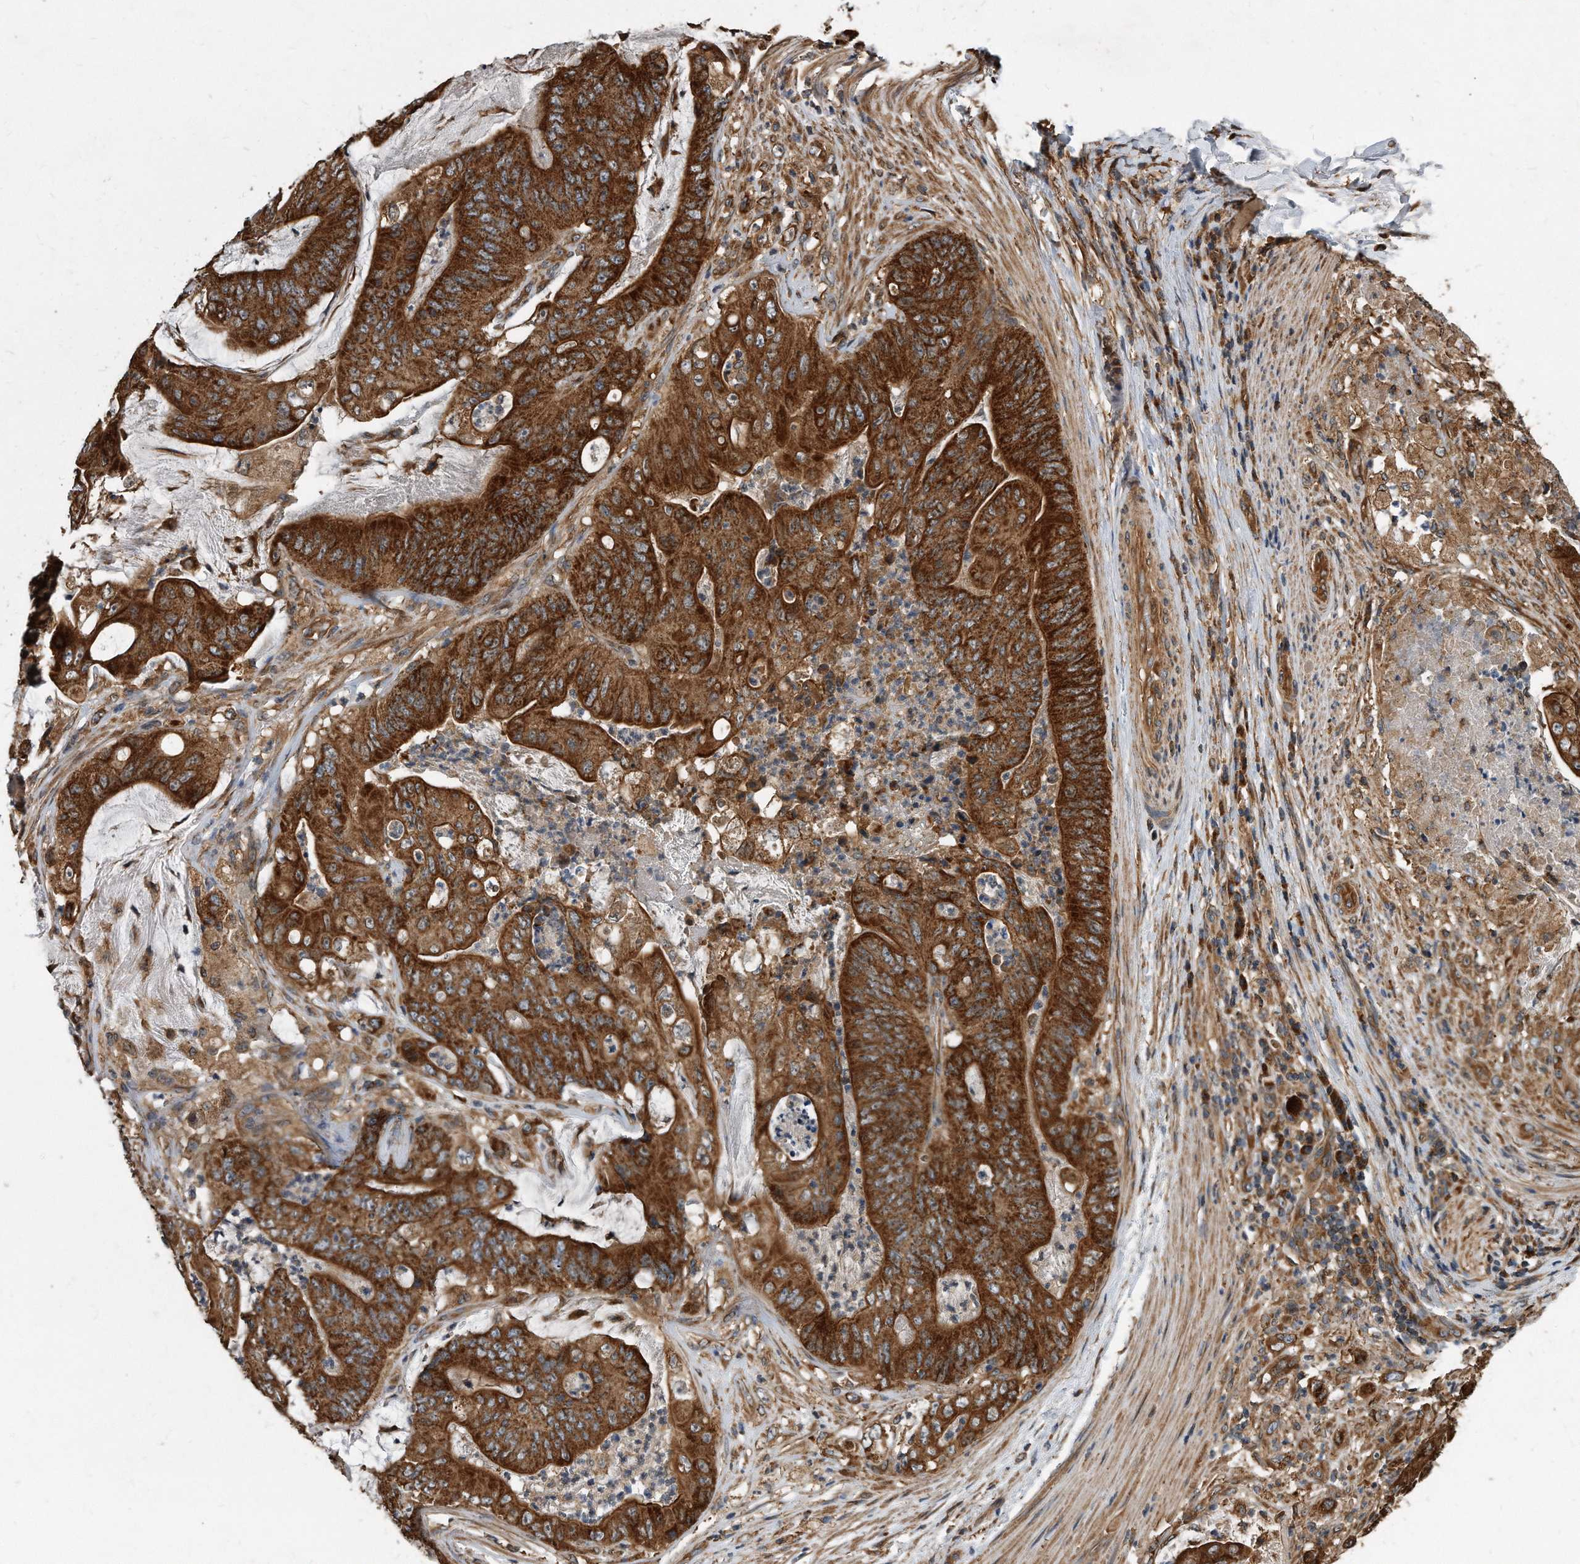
{"staining": {"intensity": "strong", "quantity": ">75%", "location": "cytoplasmic/membranous"}, "tissue": "stomach cancer", "cell_type": "Tumor cells", "image_type": "cancer", "snomed": [{"axis": "morphology", "description": "Adenocarcinoma, NOS"}, {"axis": "topography", "description": "Stomach"}], "caption": "An image showing strong cytoplasmic/membranous positivity in about >75% of tumor cells in stomach adenocarcinoma, as visualized by brown immunohistochemical staining.", "gene": "FAM136A", "patient": {"sex": "female", "age": 73}}